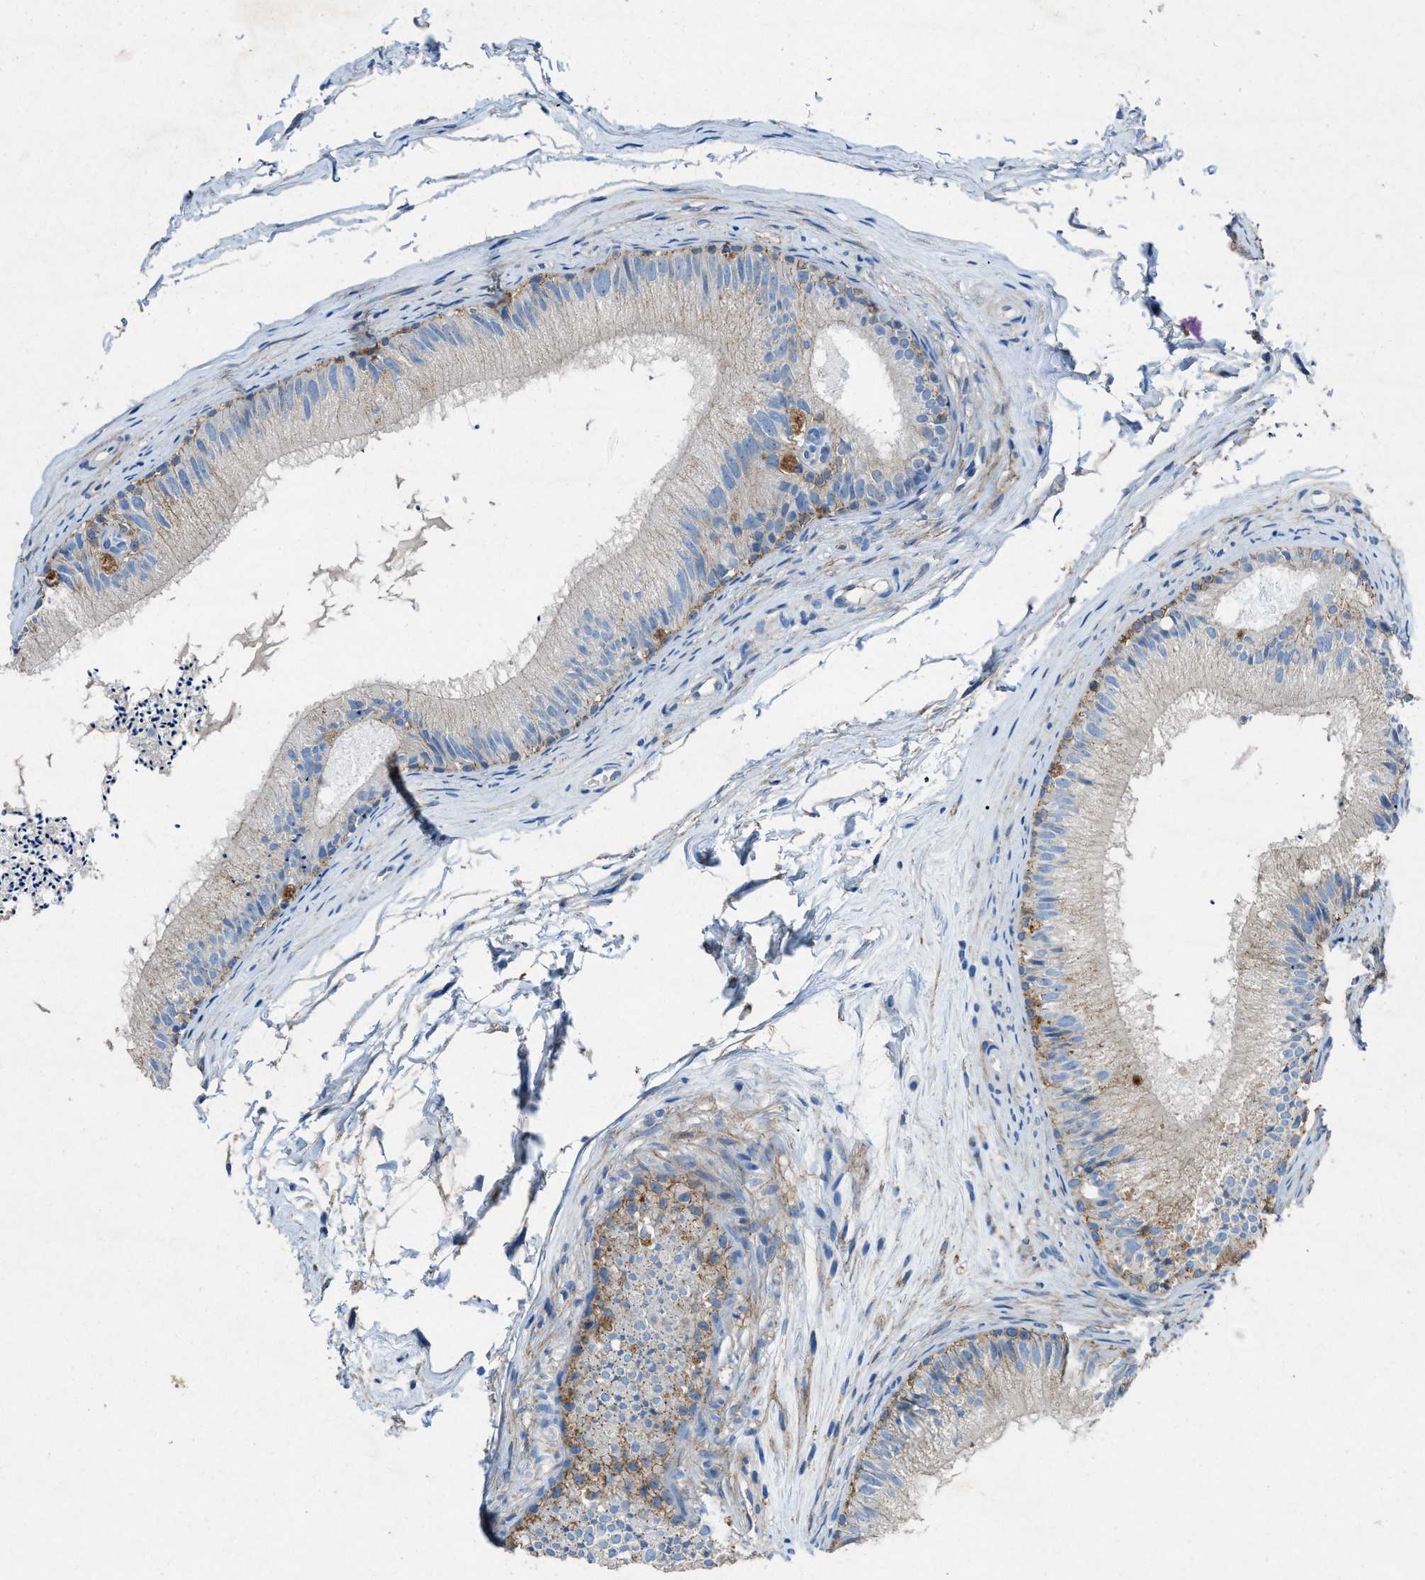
{"staining": {"intensity": "moderate", "quantity": "25%-75%", "location": "cytoplasmic/membranous"}, "tissue": "epididymis", "cell_type": "Glandular cells", "image_type": "normal", "snomed": [{"axis": "morphology", "description": "Normal tissue, NOS"}, {"axis": "topography", "description": "Epididymis"}], "caption": "Protein analysis of benign epididymis displays moderate cytoplasmic/membranous staining in about 25%-75% of glandular cells. (DAB = brown stain, brightfield microscopy at high magnification).", "gene": "PTGFRN", "patient": {"sex": "male", "age": 56}}